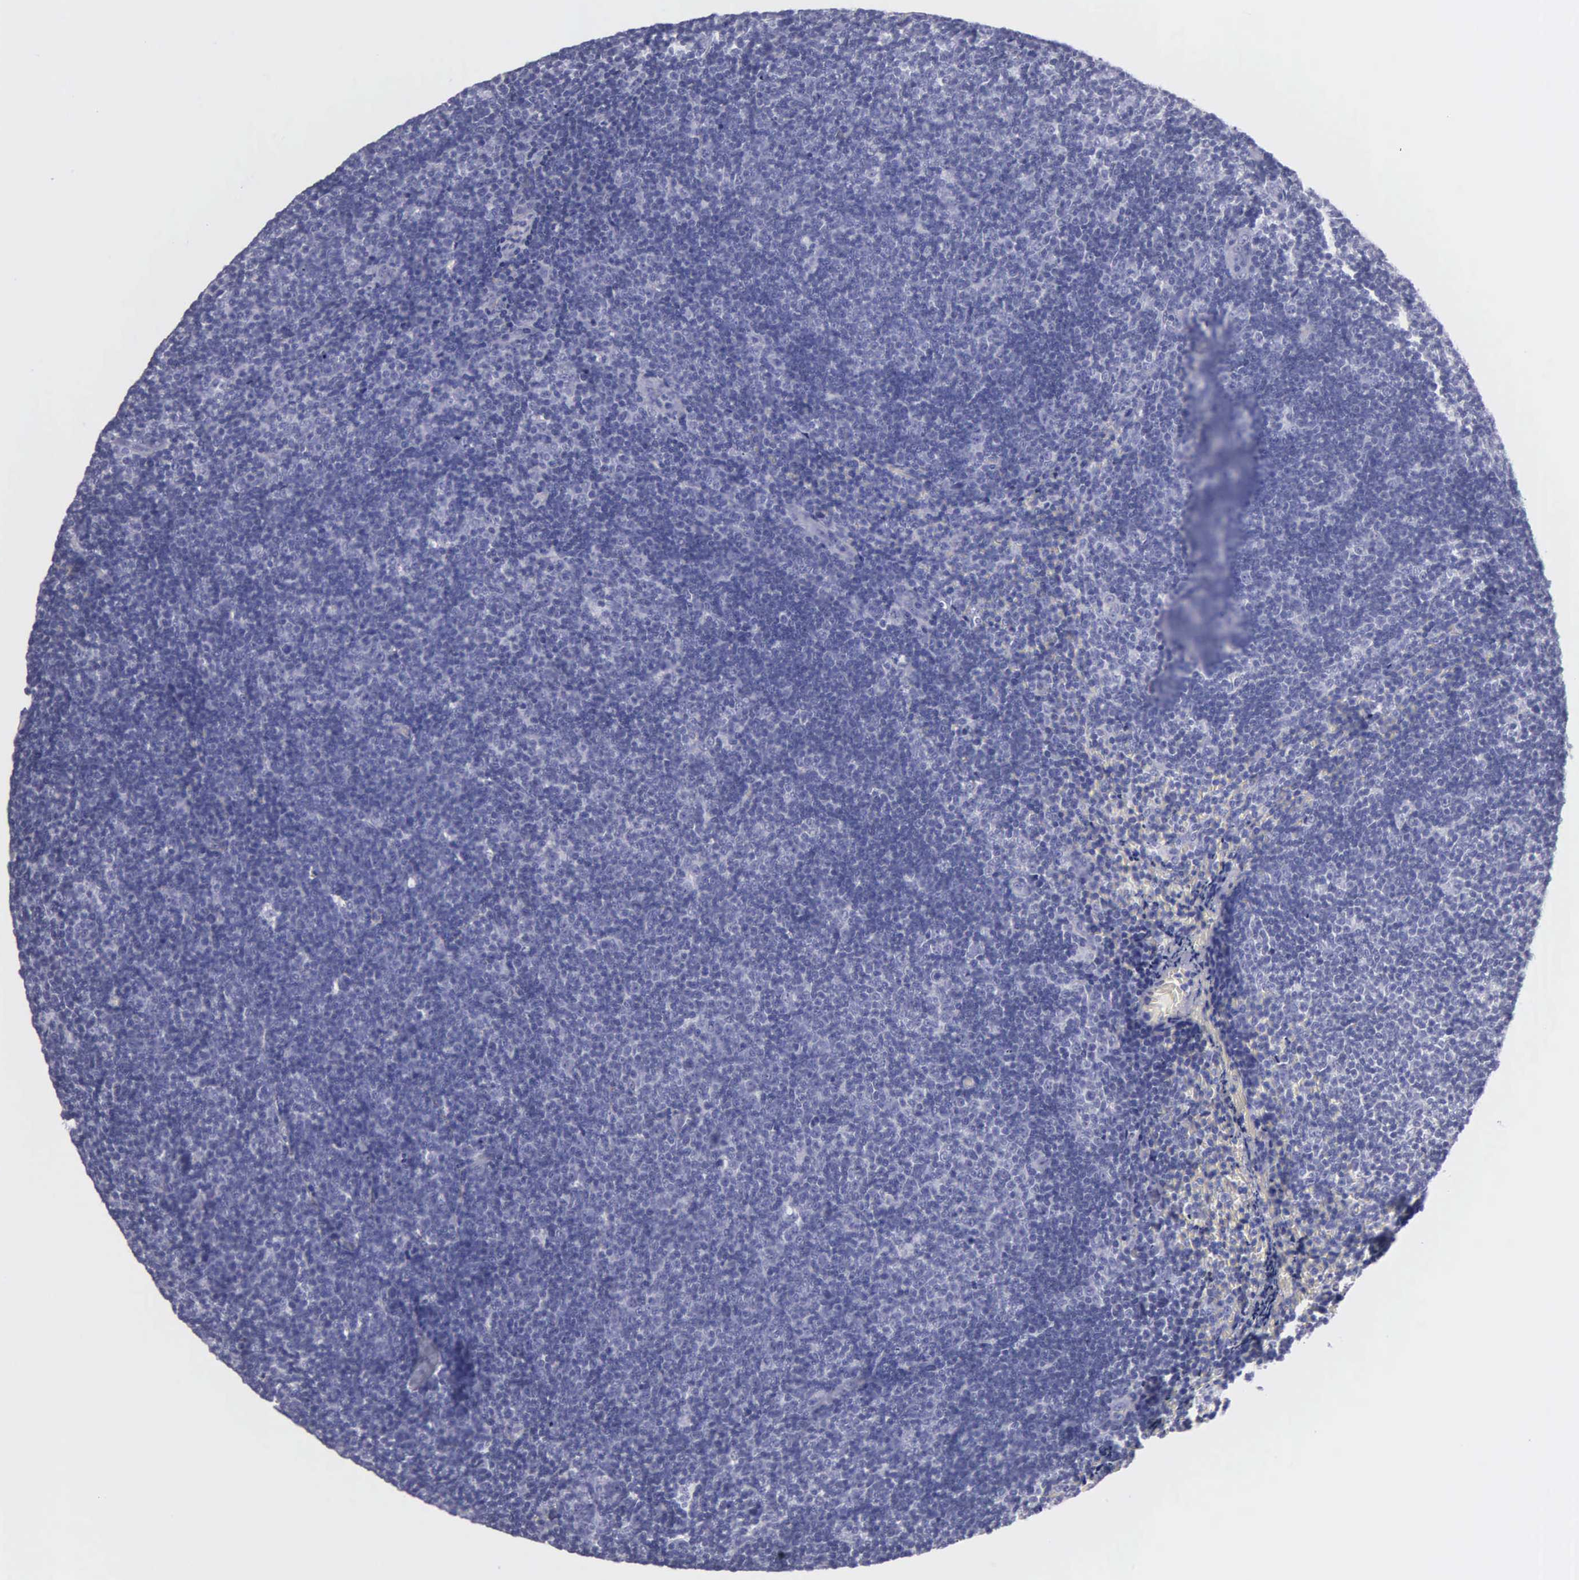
{"staining": {"intensity": "negative", "quantity": "none", "location": "none"}, "tissue": "lymphoma", "cell_type": "Tumor cells", "image_type": "cancer", "snomed": [{"axis": "morphology", "description": "Malignant lymphoma, non-Hodgkin's type, Low grade"}, {"axis": "topography", "description": "Lymph node"}], "caption": "High magnification brightfield microscopy of malignant lymphoma, non-Hodgkin's type (low-grade) stained with DAB (3,3'-diaminobenzidine) (brown) and counterstained with hematoxylin (blue): tumor cells show no significant positivity.", "gene": "FBLN5", "patient": {"sex": "male", "age": 49}}